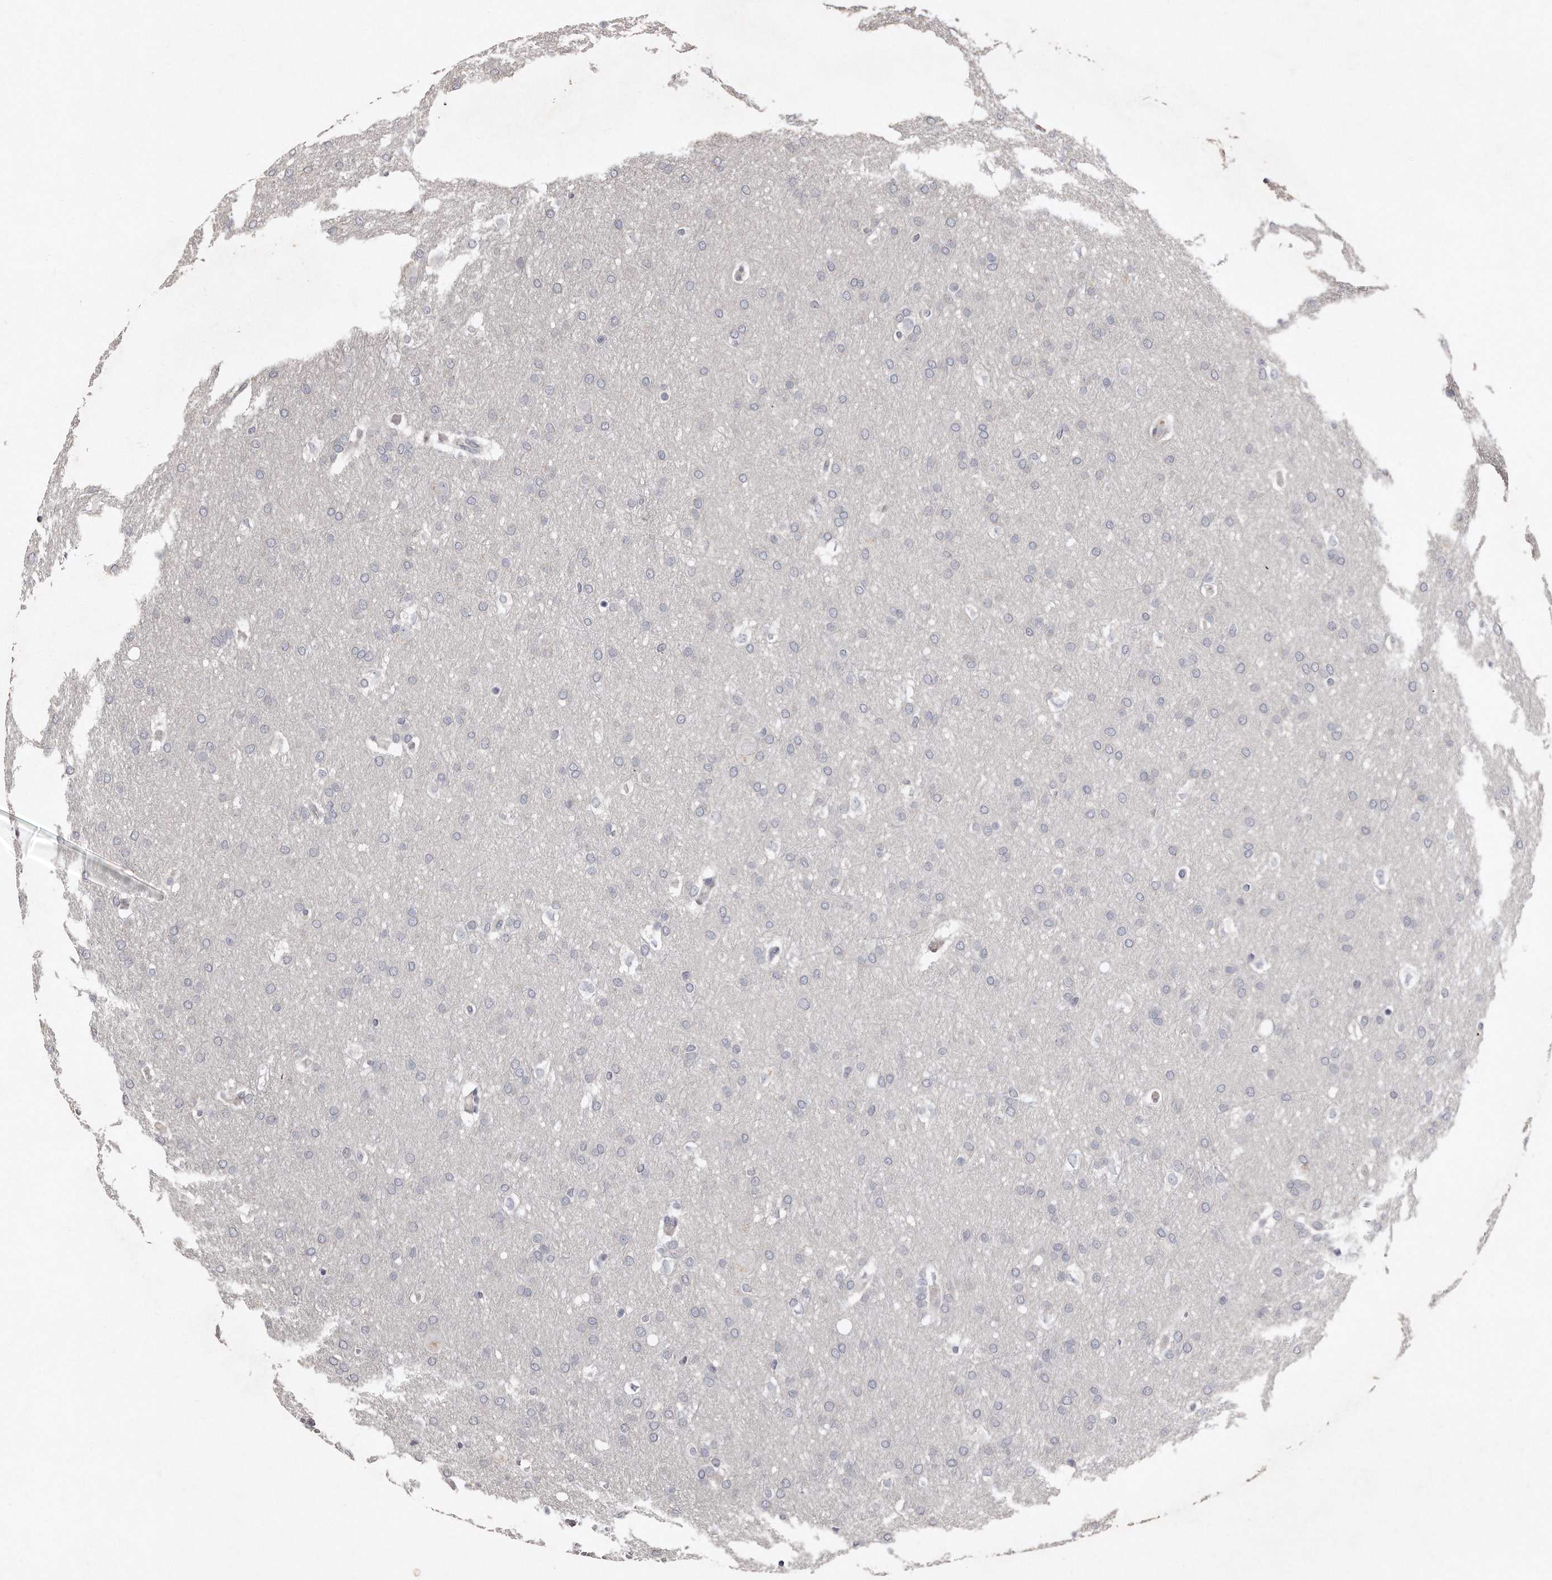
{"staining": {"intensity": "negative", "quantity": "none", "location": "none"}, "tissue": "glioma", "cell_type": "Tumor cells", "image_type": "cancer", "snomed": [{"axis": "morphology", "description": "Glioma, malignant, Low grade"}, {"axis": "topography", "description": "Brain"}], "caption": "Human glioma stained for a protein using immunohistochemistry reveals no positivity in tumor cells.", "gene": "LMOD1", "patient": {"sex": "female", "age": 37}}